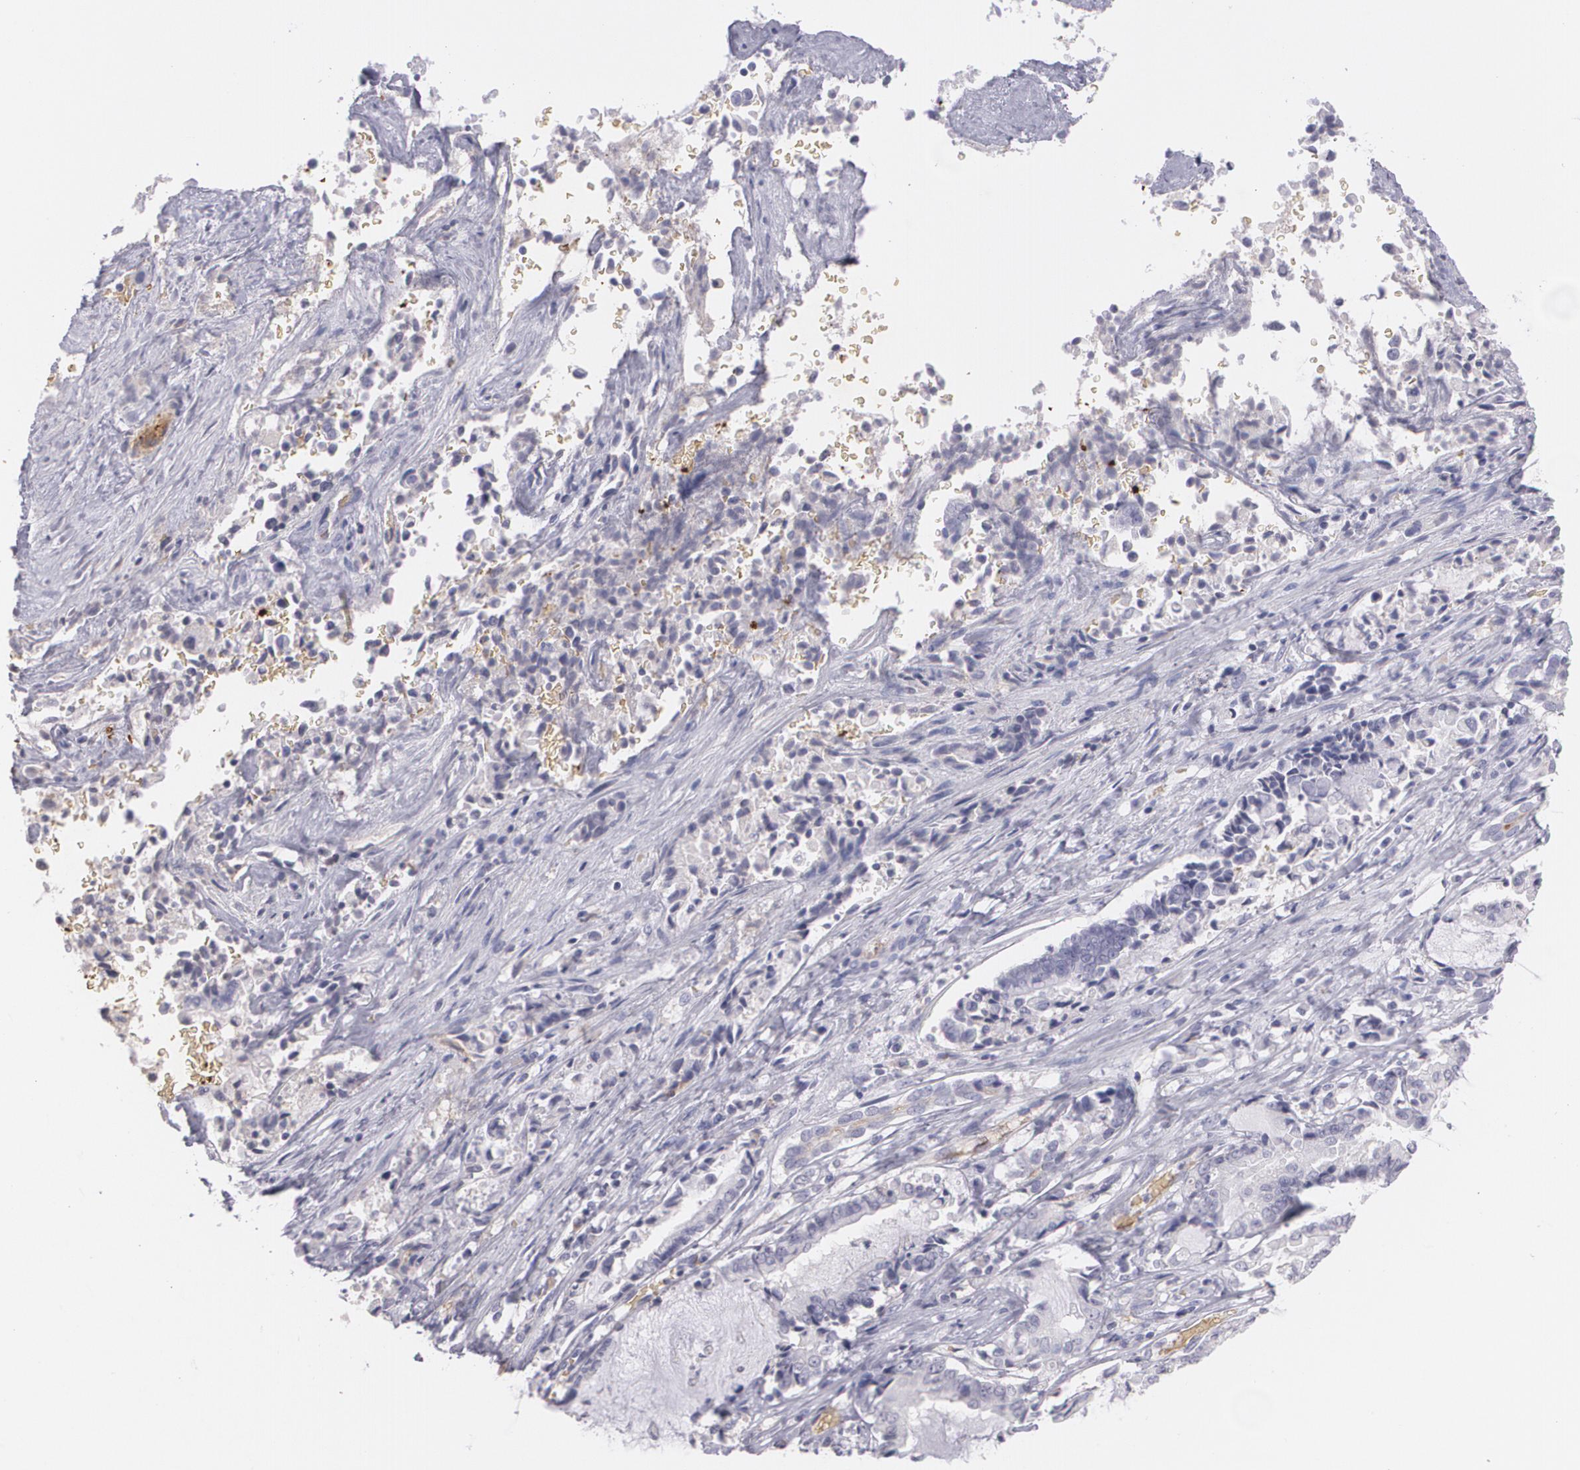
{"staining": {"intensity": "negative", "quantity": "none", "location": "none"}, "tissue": "liver cancer", "cell_type": "Tumor cells", "image_type": "cancer", "snomed": [{"axis": "morphology", "description": "Cholangiocarcinoma"}, {"axis": "topography", "description": "Liver"}], "caption": "Tumor cells are negative for brown protein staining in liver cancer. (DAB (3,3'-diaminobenzidine) immunohistochemistry (IHC) visualized using brightfield microscopy, high magnification).", "gene": "ACE", "patient": {"sex": "male", "age": 57}}